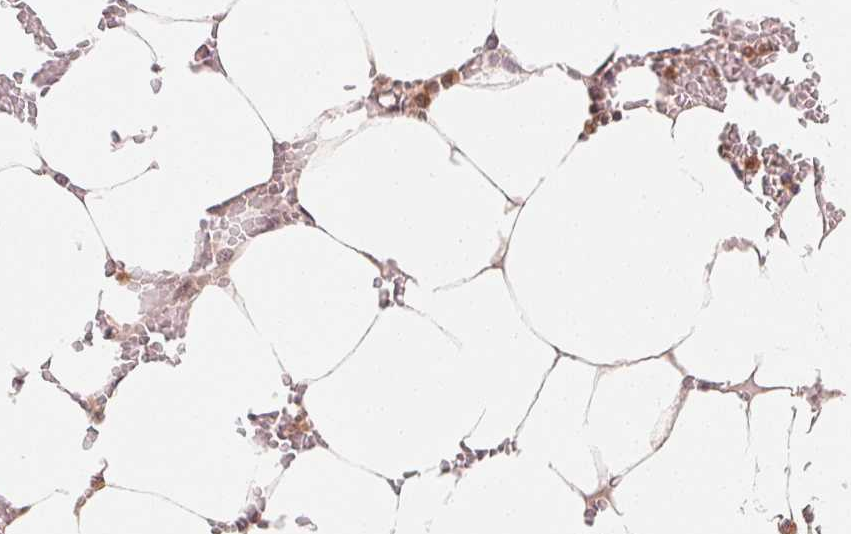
{"staining": {"intensity": "moderate", "quantity": "25%-75%", "location": "cytoplasmic/membranous,nuclear"}, "tissue": "bone marrow", "cell_type": "Hematopoietic cells", "image_type": "normal", "snomed": [{"axis": "morphology", "description": "Normal tissue, NOS"}, {"axis": "topography", "description": "Bone marrow"}], "caption": "Human bone marrow stained for a protein (brown) exhibits moderate cytoplasmic/membranous,nuclear positive staining in about 25%-75% of hematopoietic cells.", "gene": "CCDC102B", "patient": {"sex": "male", "age": 64}}